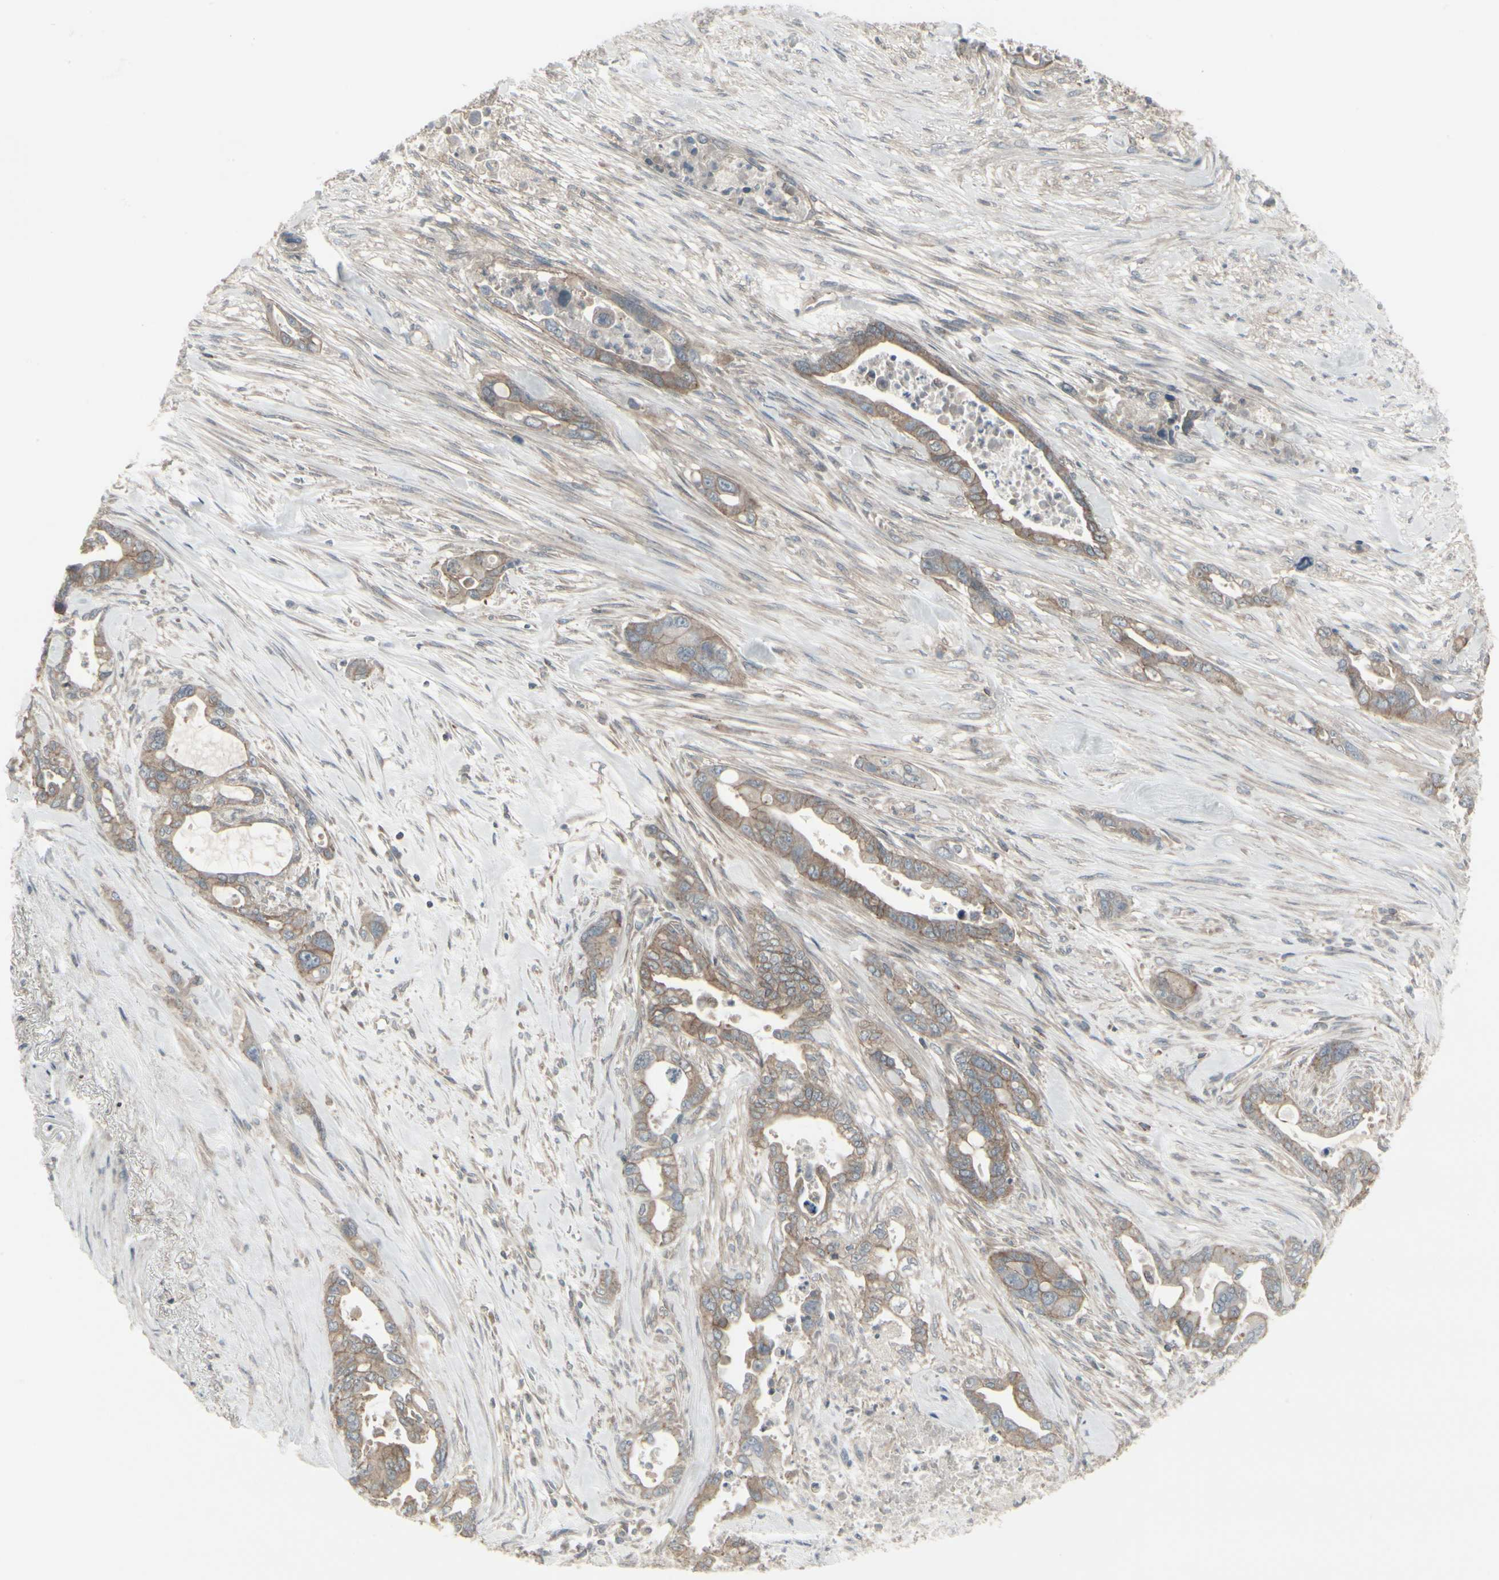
{"staining": {"intensity": "moderate", "quantity": ">75%", "location": "cytoplasmic/membranous"}, "tissue": "pancreatic cancer", "cell_type": "Tumor cells", "image_type": "cancer", "snomed": [{"axis": "morphology", "description": "Adenocarcinoma, NOS"}, {"axis": "topography", "description": "Pancreas"}], "caption": "A brown stain labels moderate cytoplasmic/membranous positivity of a protein in pancreatic cancer (adenocarcinoma) tumor cells. The staining was performed using DAB, with brown indicating positive protein expression. Nuclei are stained blue with hematoxylin.", "gene": "EPS15", "patient": {"sex": "male", "age": 70}}